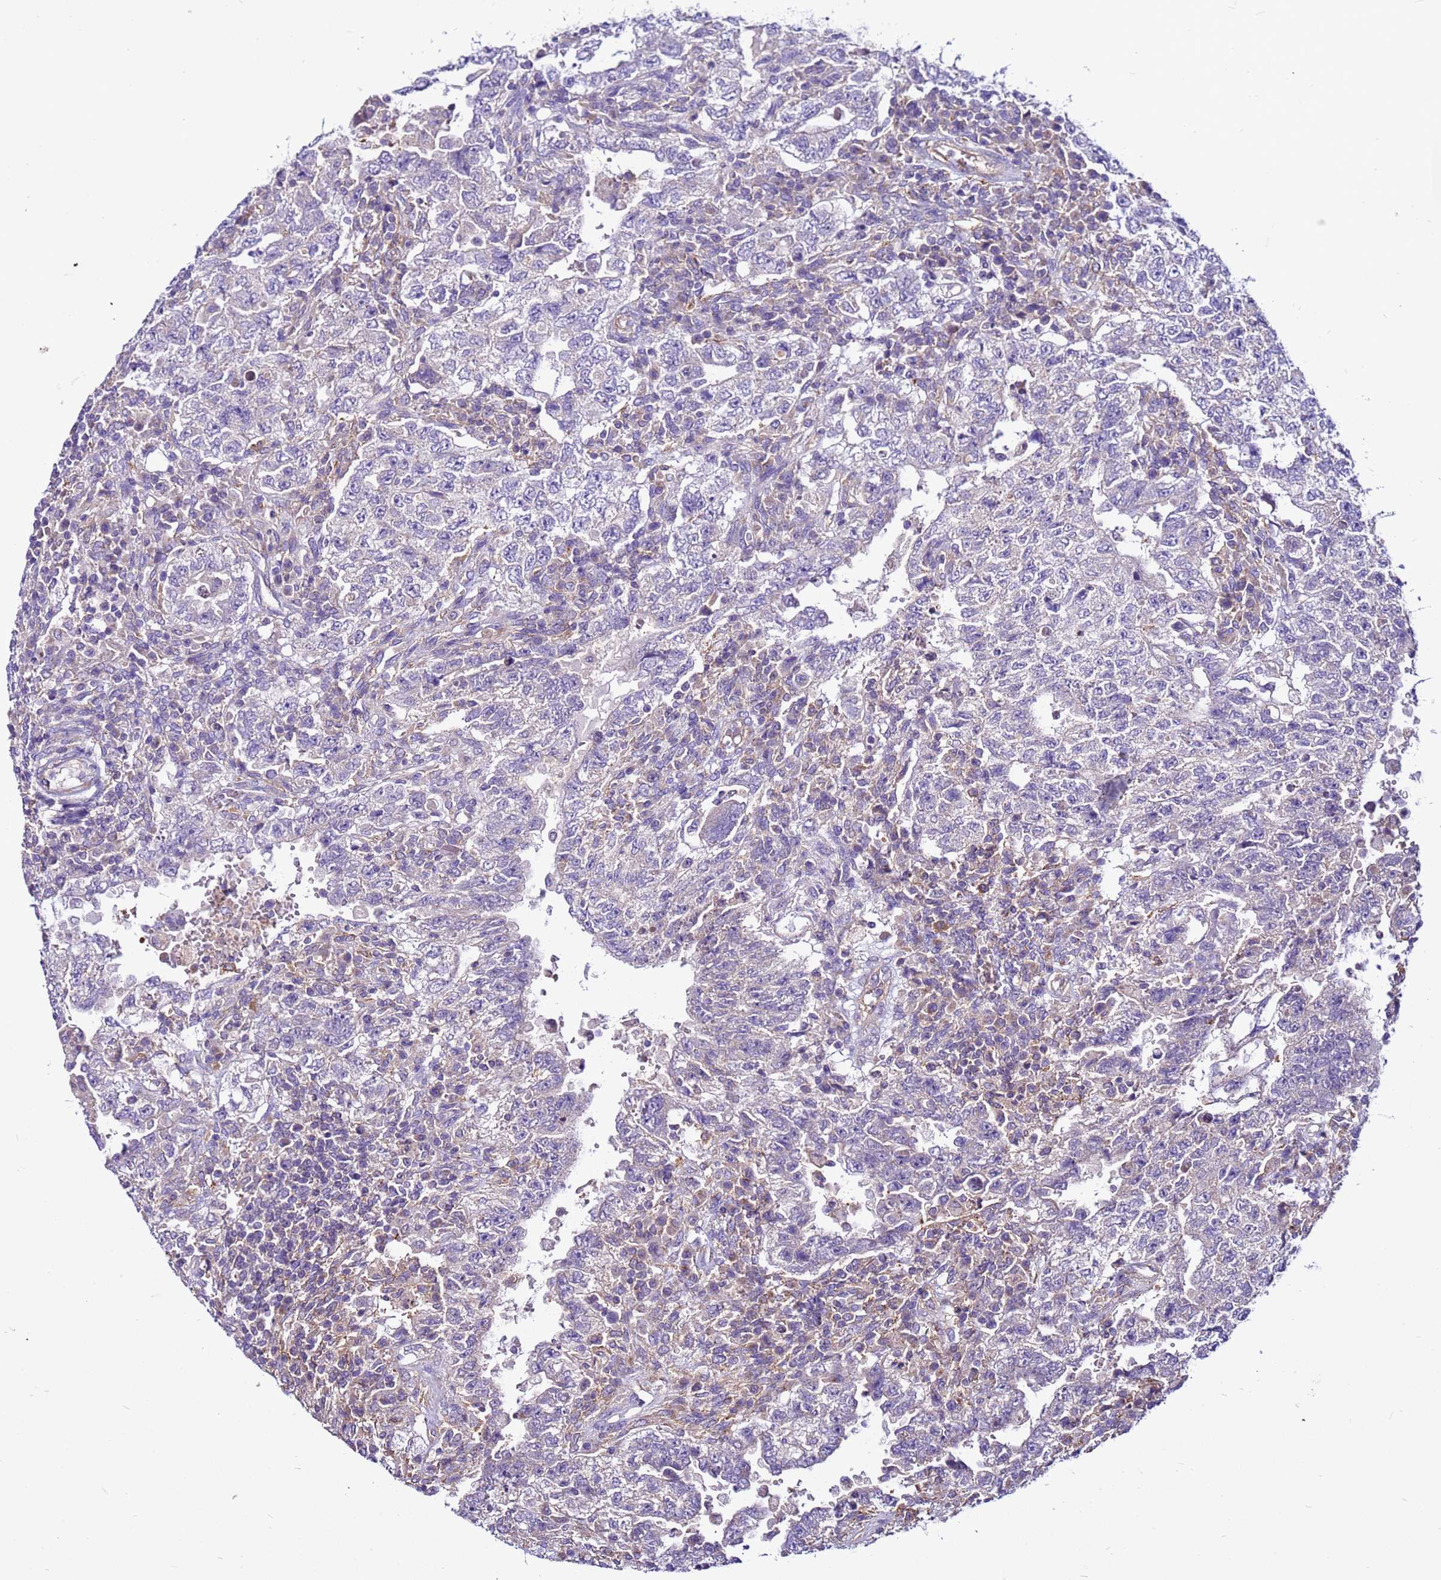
{"staining": {"intensity": "negative", "quantity": "none", "location": "none"}, "tissue": "testis cancer", "cell_type": "Tumor cells", "image_type": "cancer", "snomed": [{"axis": "morphology", "description": "Carcinoma, Embryonal, NOS"}, {"axis": "topography", "description": "Testis"}], "caption": "A photomicrograph of human embryonal carcinoma (testis) is negative for staining in tumor cells.", "gene": "PKD1", "patient": {"sex": "male", "age": 26}}